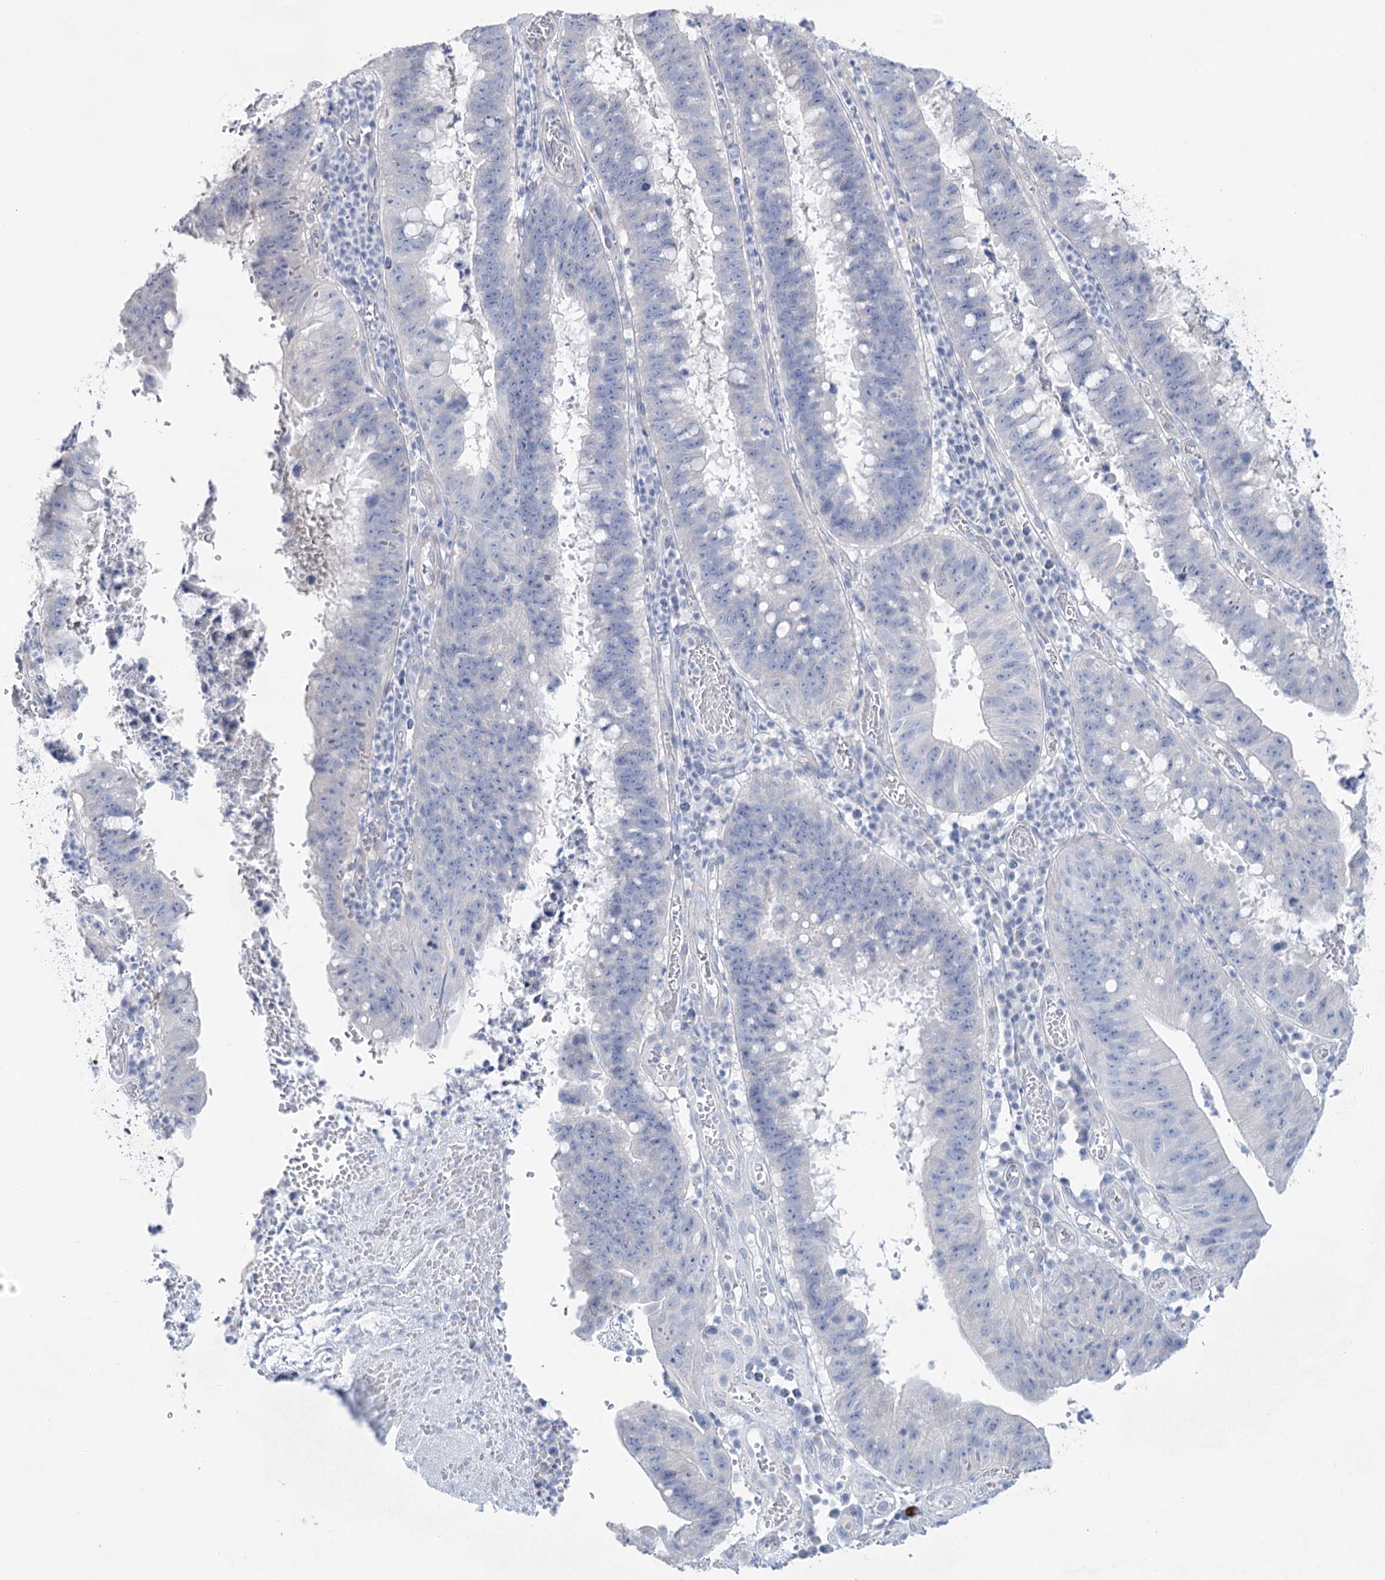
{"staining": {"intensity": "negative", "quantity": "none", "location": "none"}, "tissue": "stomach cancer", "cell_type": "Tumor cells", "image_type": "cancer", "snomed": [{"axis": "morphology", "description": "Adenocarcinoma, NOS"}, {"axis": "topography", "description": "Stomach"}], "caption": "Stomach adenocarcinoma was stained to show a protein in brown. There is no significant positivity in tumor cells.", "gene": "CCDC88A", "patient": {"sex": "male", "age": 59}}